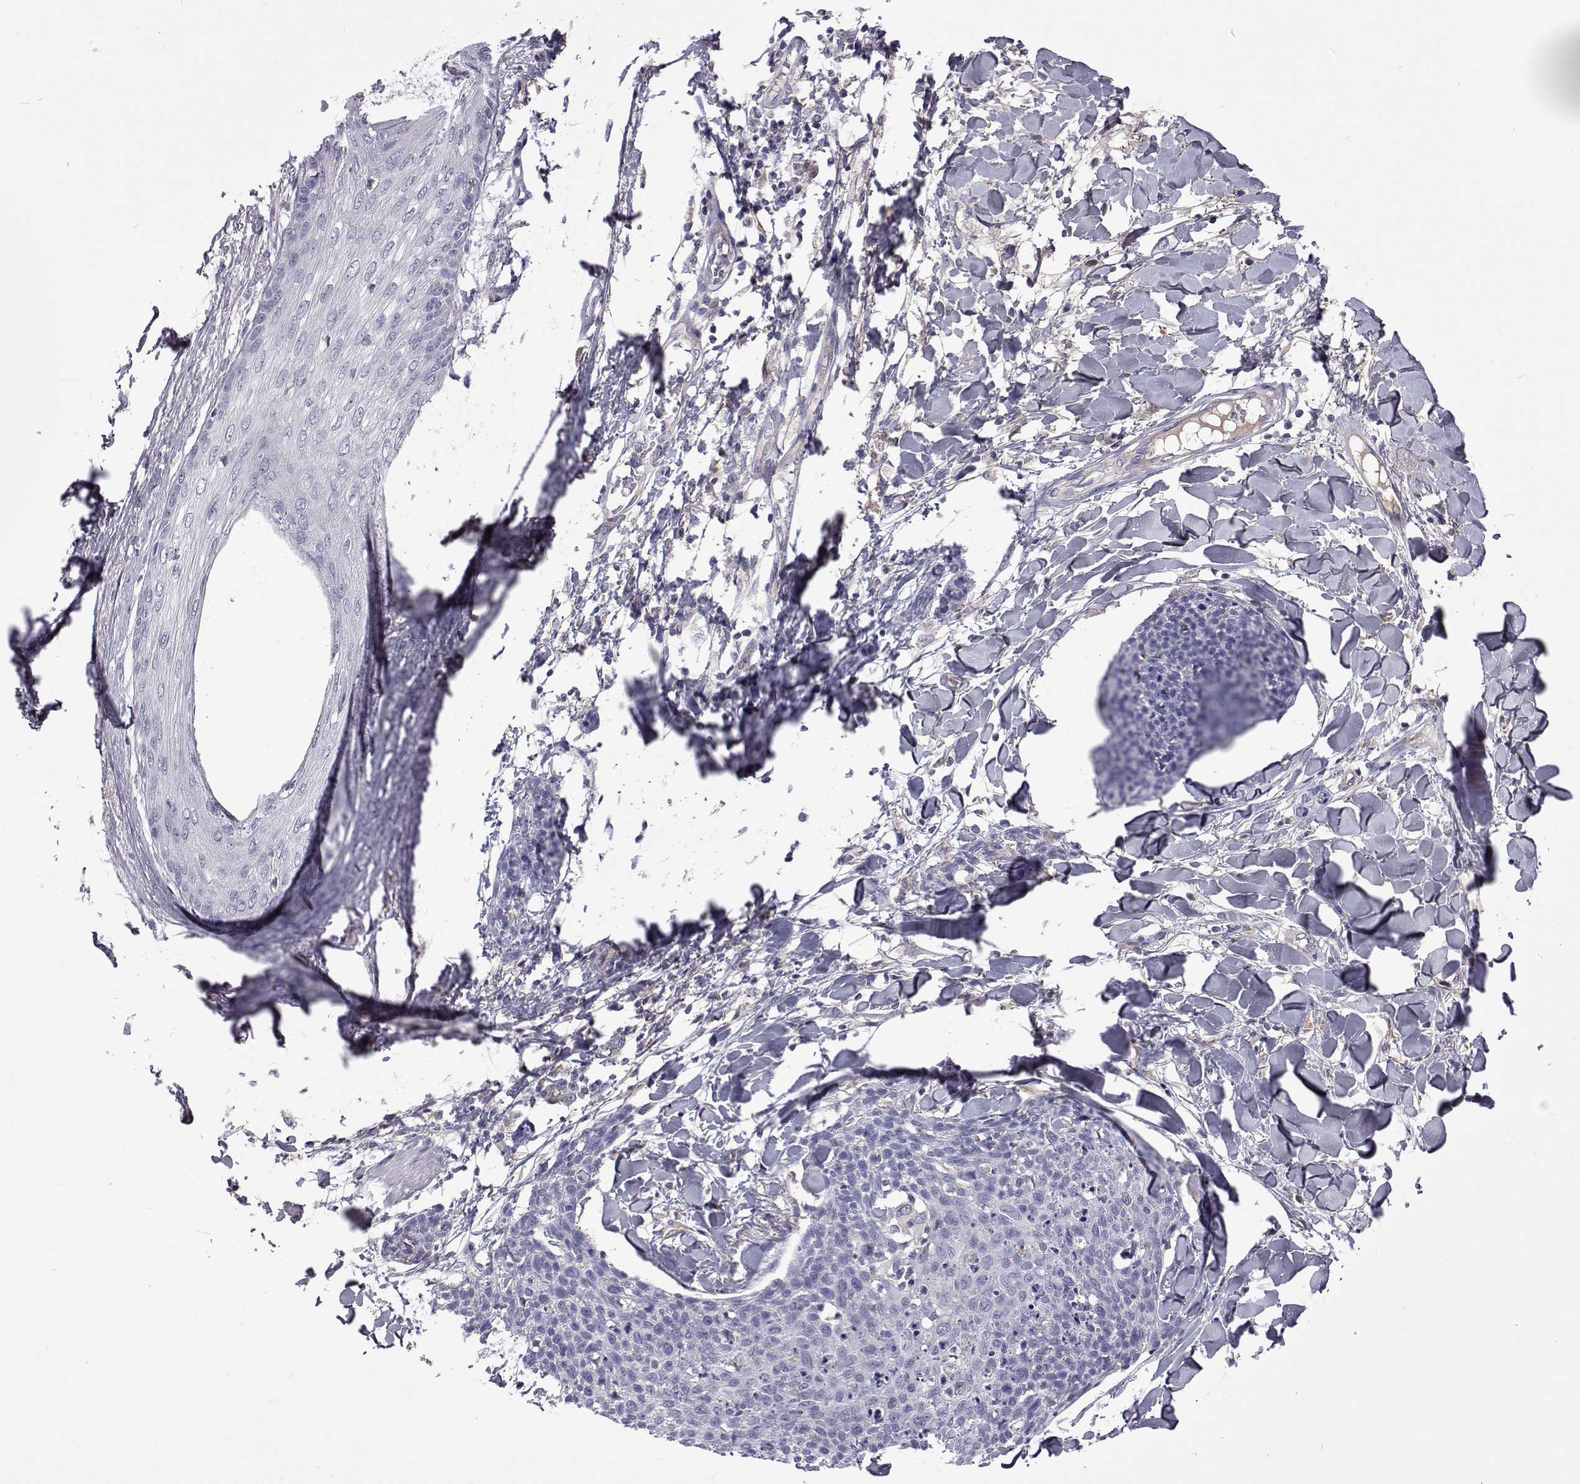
{"staining": {"intensity": "negative", "quantity": "none", "location": "none"}, "tissue": "skin cancer", "cell_type": "Tumor cells", "image_type": "cancer", "snomed": [{"axis": "morphology", "description": "Squamous cell carcinoma, NOS"}, {"axis": "topography", "description": "Skin"}, {"axis": "topography", "description": "Vulva"}], "caption": "DAB (3,3'-diaminobenzidine) immunohistochemical staining of human skin cancer exhibits no significant expression in tumor cells.", "gene": "TCF15", "patient": {"sex": "female", "age": 75}}